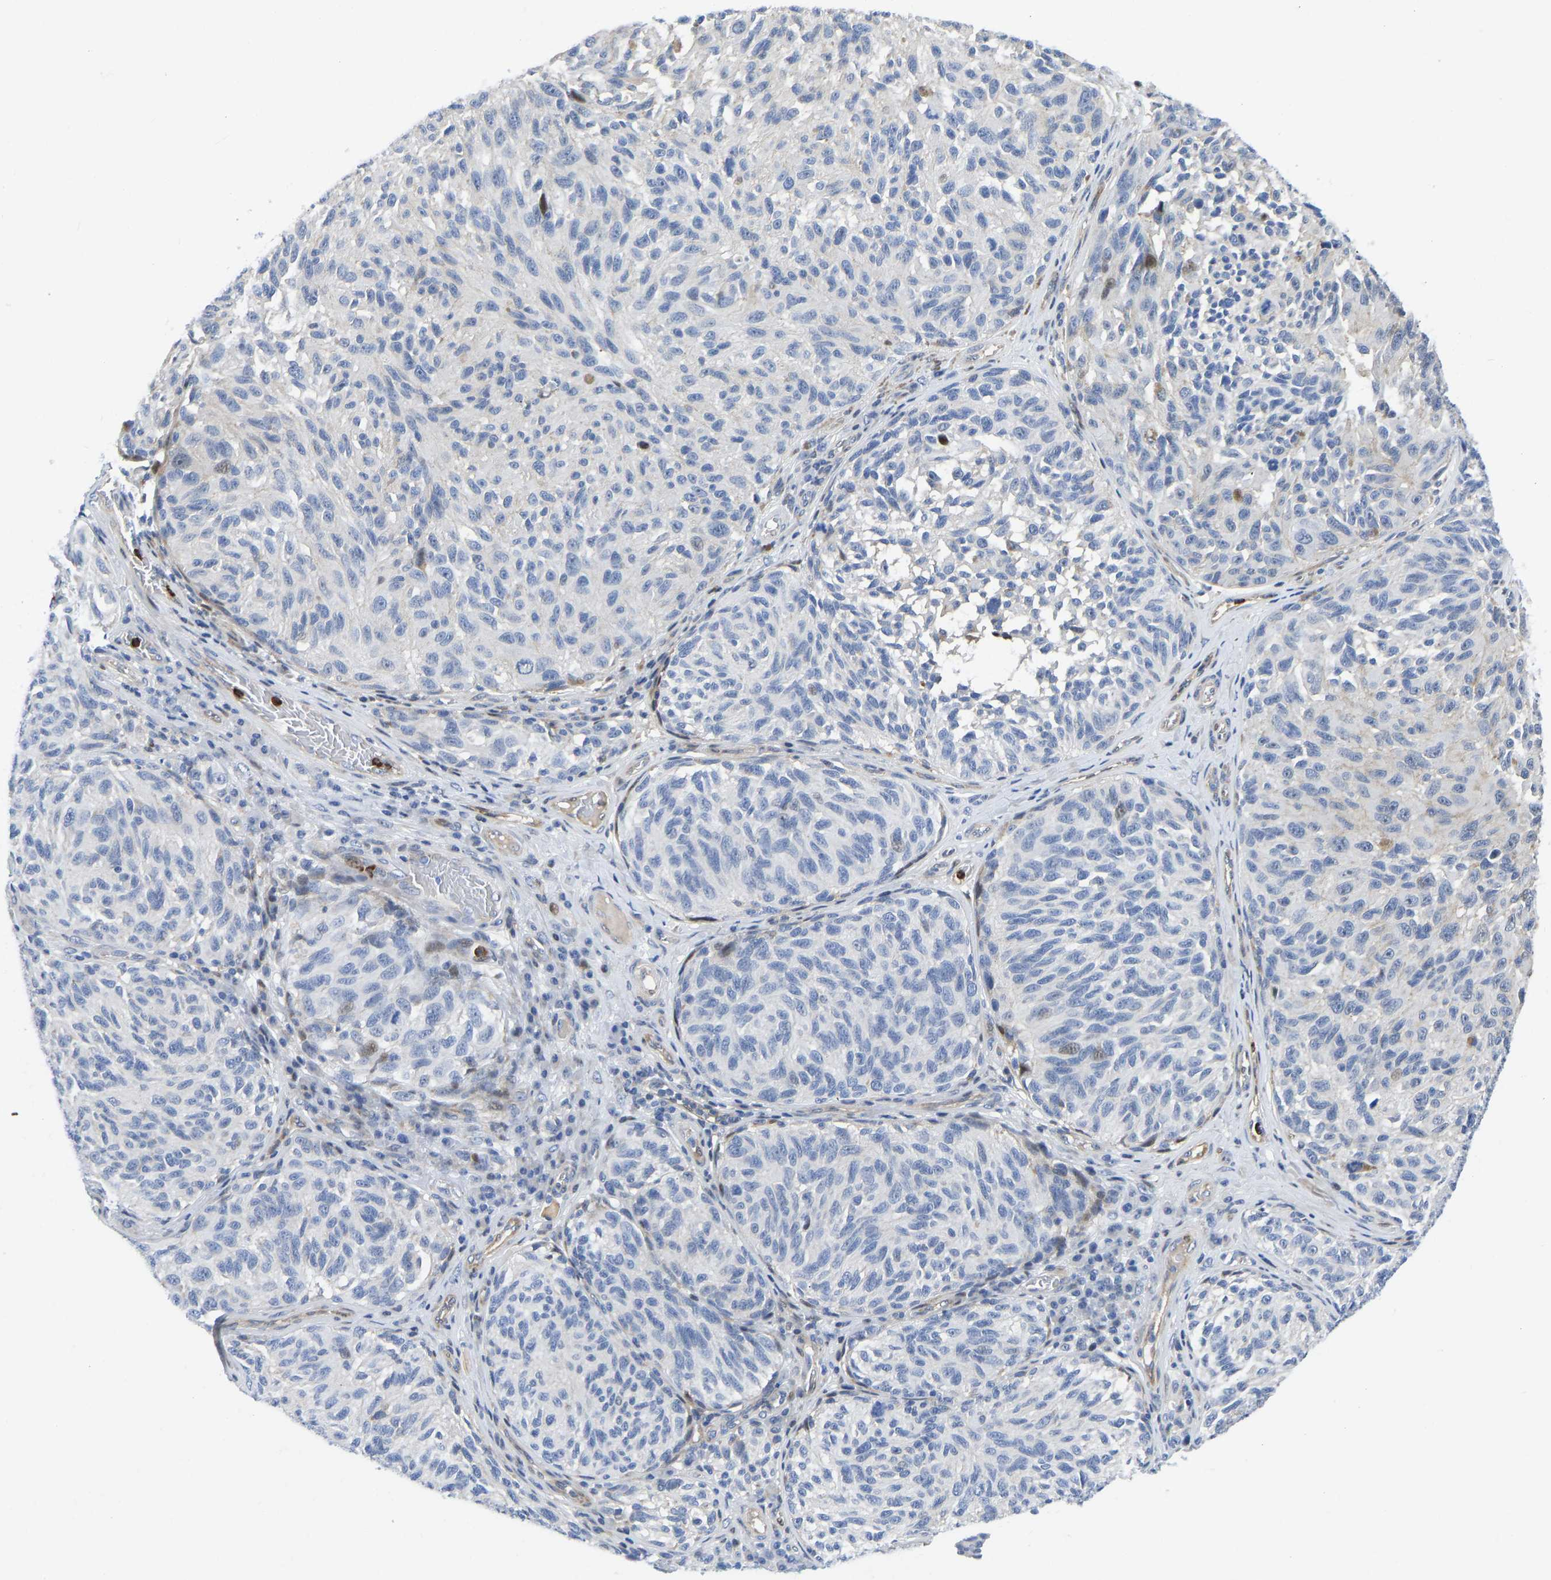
{"staining": {"intensity": "weak", "quantity": "<25%", "location": "nuclear"}, "tissue": "melanoma", "cell_type": "Tumor cells", "image_type": "cancer", "snomed": [{"axis": "morphology", "description": "Malignant melanoma, NOS"}, {"axis": "topography", "description": "Skin"}], "caption": "This is a histopathology image of IHC staining of melanoma, which shows no staining in tumor cells.", "gene": "HDAC5", "patient": {"sex": "female", "age": 73}}